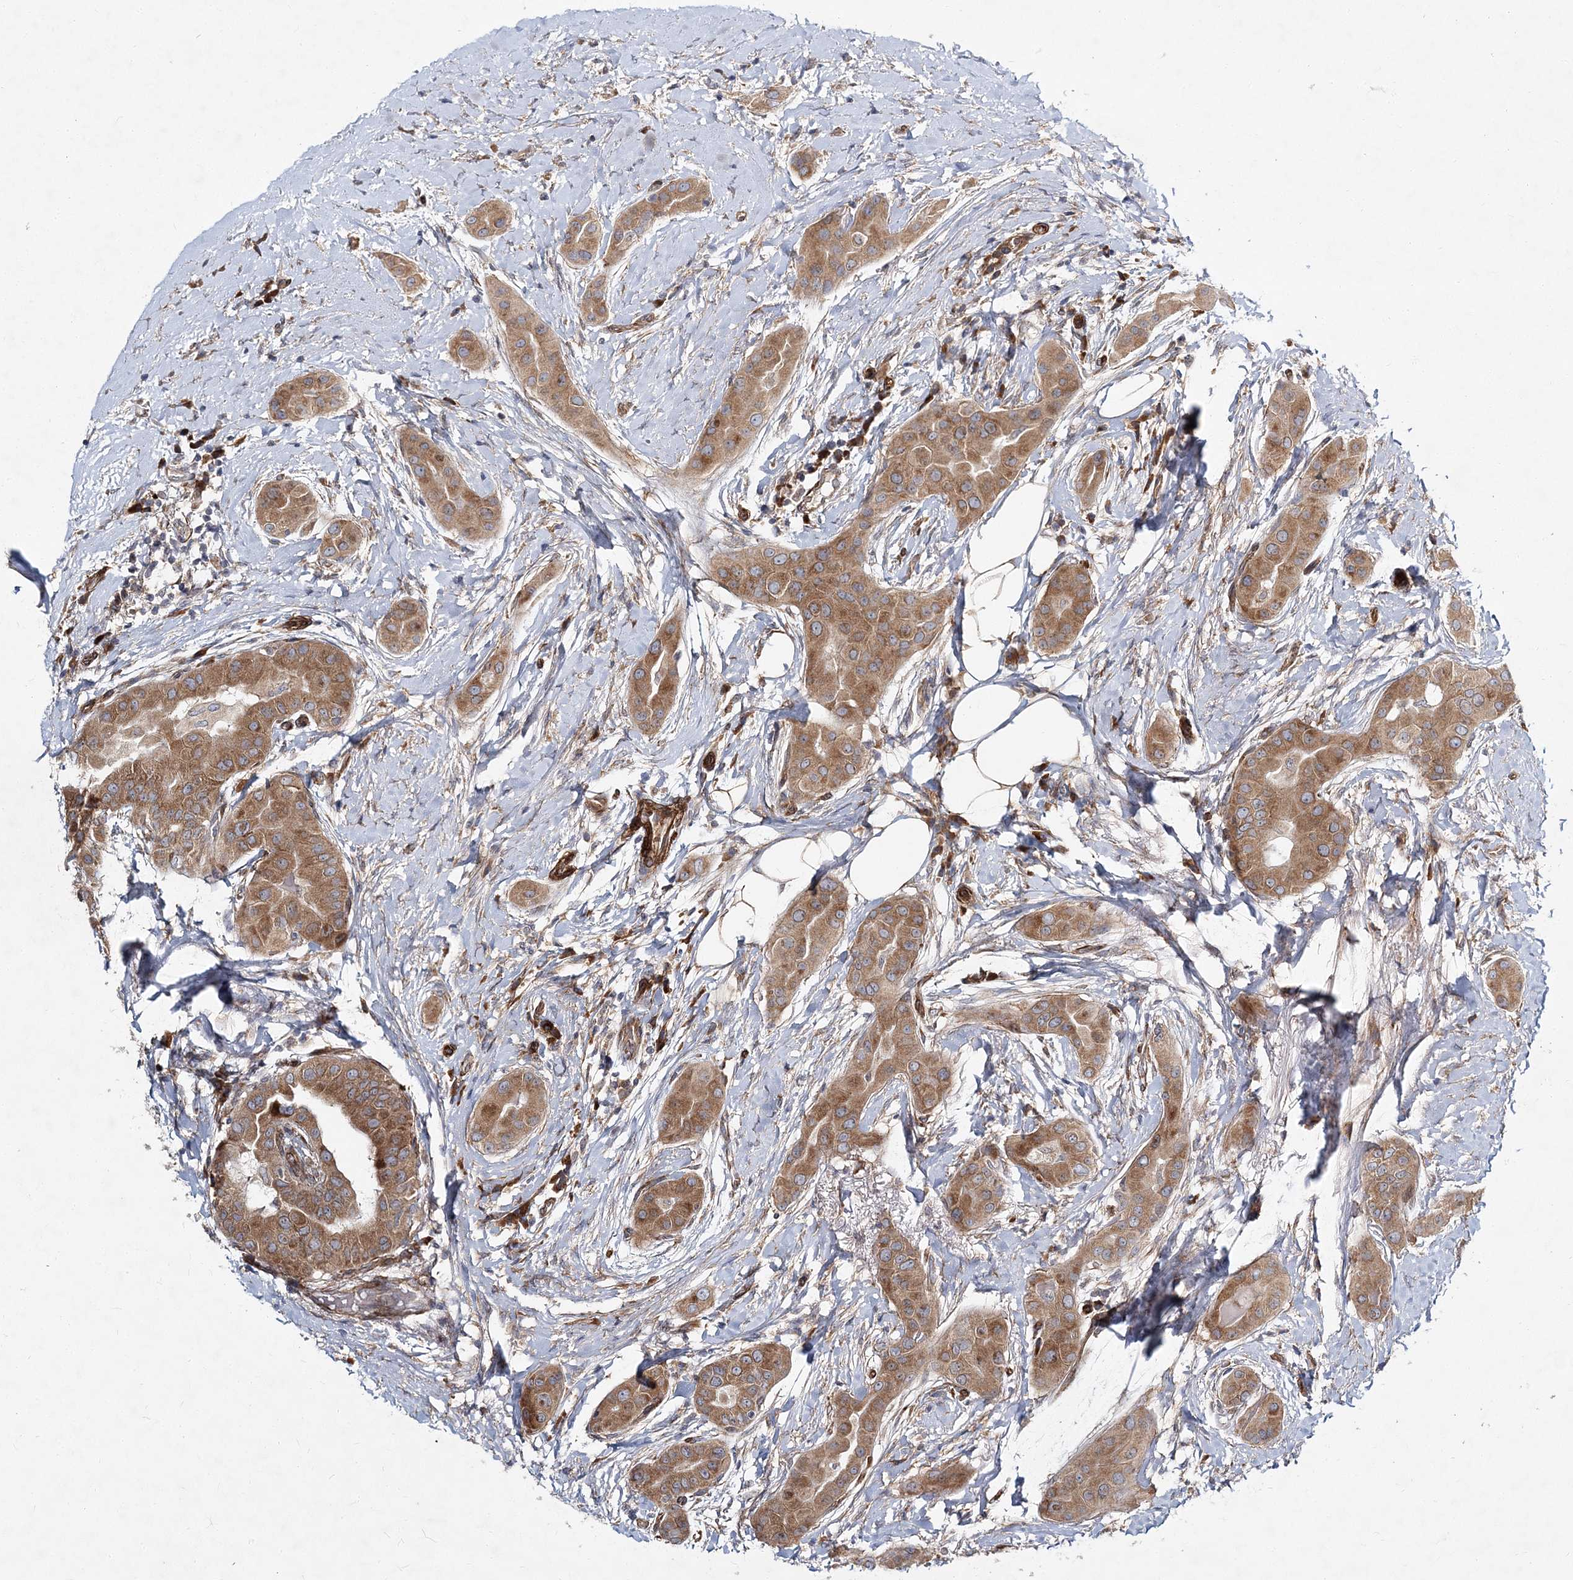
{"staining": {"intensity": "moderate", "quantity": ">75%", "location": "cytoplasmic/membranous"}, "tissue": "thyroid cancer", "cell_type": "Tumor cells", "image_type": "cancer", "snomed": [{"axis": "morphology", "description": "Papillary adenocarcinoma, NOS"}, {"axis": "topography", "description": "Thyroid gland"}], "caption": "IHC (DAB (3,3'-diaminobenzidine)) staining of human thyroid cancer (papillary adenocarcinoma) demonstrates moderate cytoplasmic/membranous protein expression in about >75% of tumor cells.", "gene": "NBAS", "patient": {"sex": "male", "age": 33}}